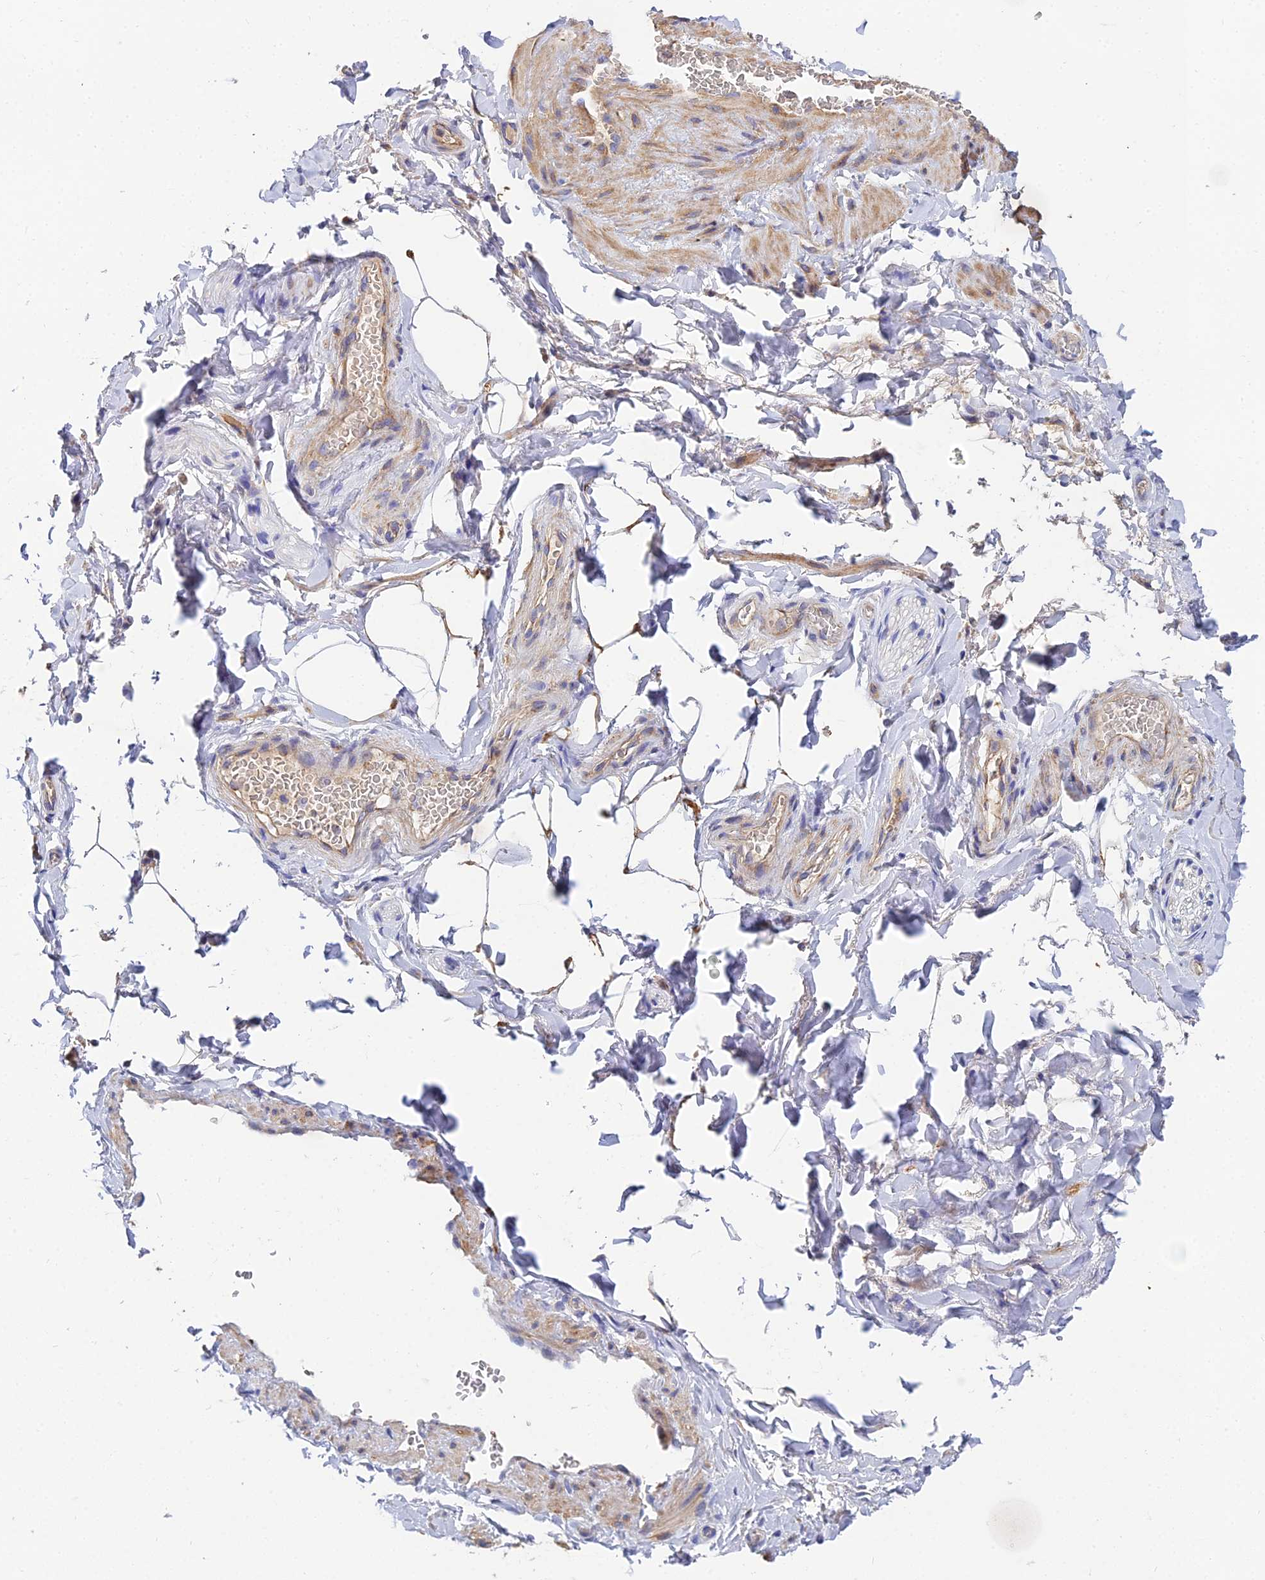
{"staining": {"intensity": "moderate", "quantity": "<25%", "location": "cytoplasmic/membranous"}, "tissue": "adipose tissue", "cell_type": "Adipocytes", "image_type": "normal", "snomed": [{"axis": "morphology", "description": "Normal tissue, NOS"}, {"axis": "topography", "description": "Soft tissue"}, {"axis": "topography", "description": "Vascular tissue"}], "caption": "High-power microscopy captured an immunohistochemistry photomicrograph of normal adipose tissue, revealing moderate cytoplasmic/membranous expression in approximately <25% of adipocytes.", "gene": "ACOT1", "patient": {"sex": "male", "age": 54}}